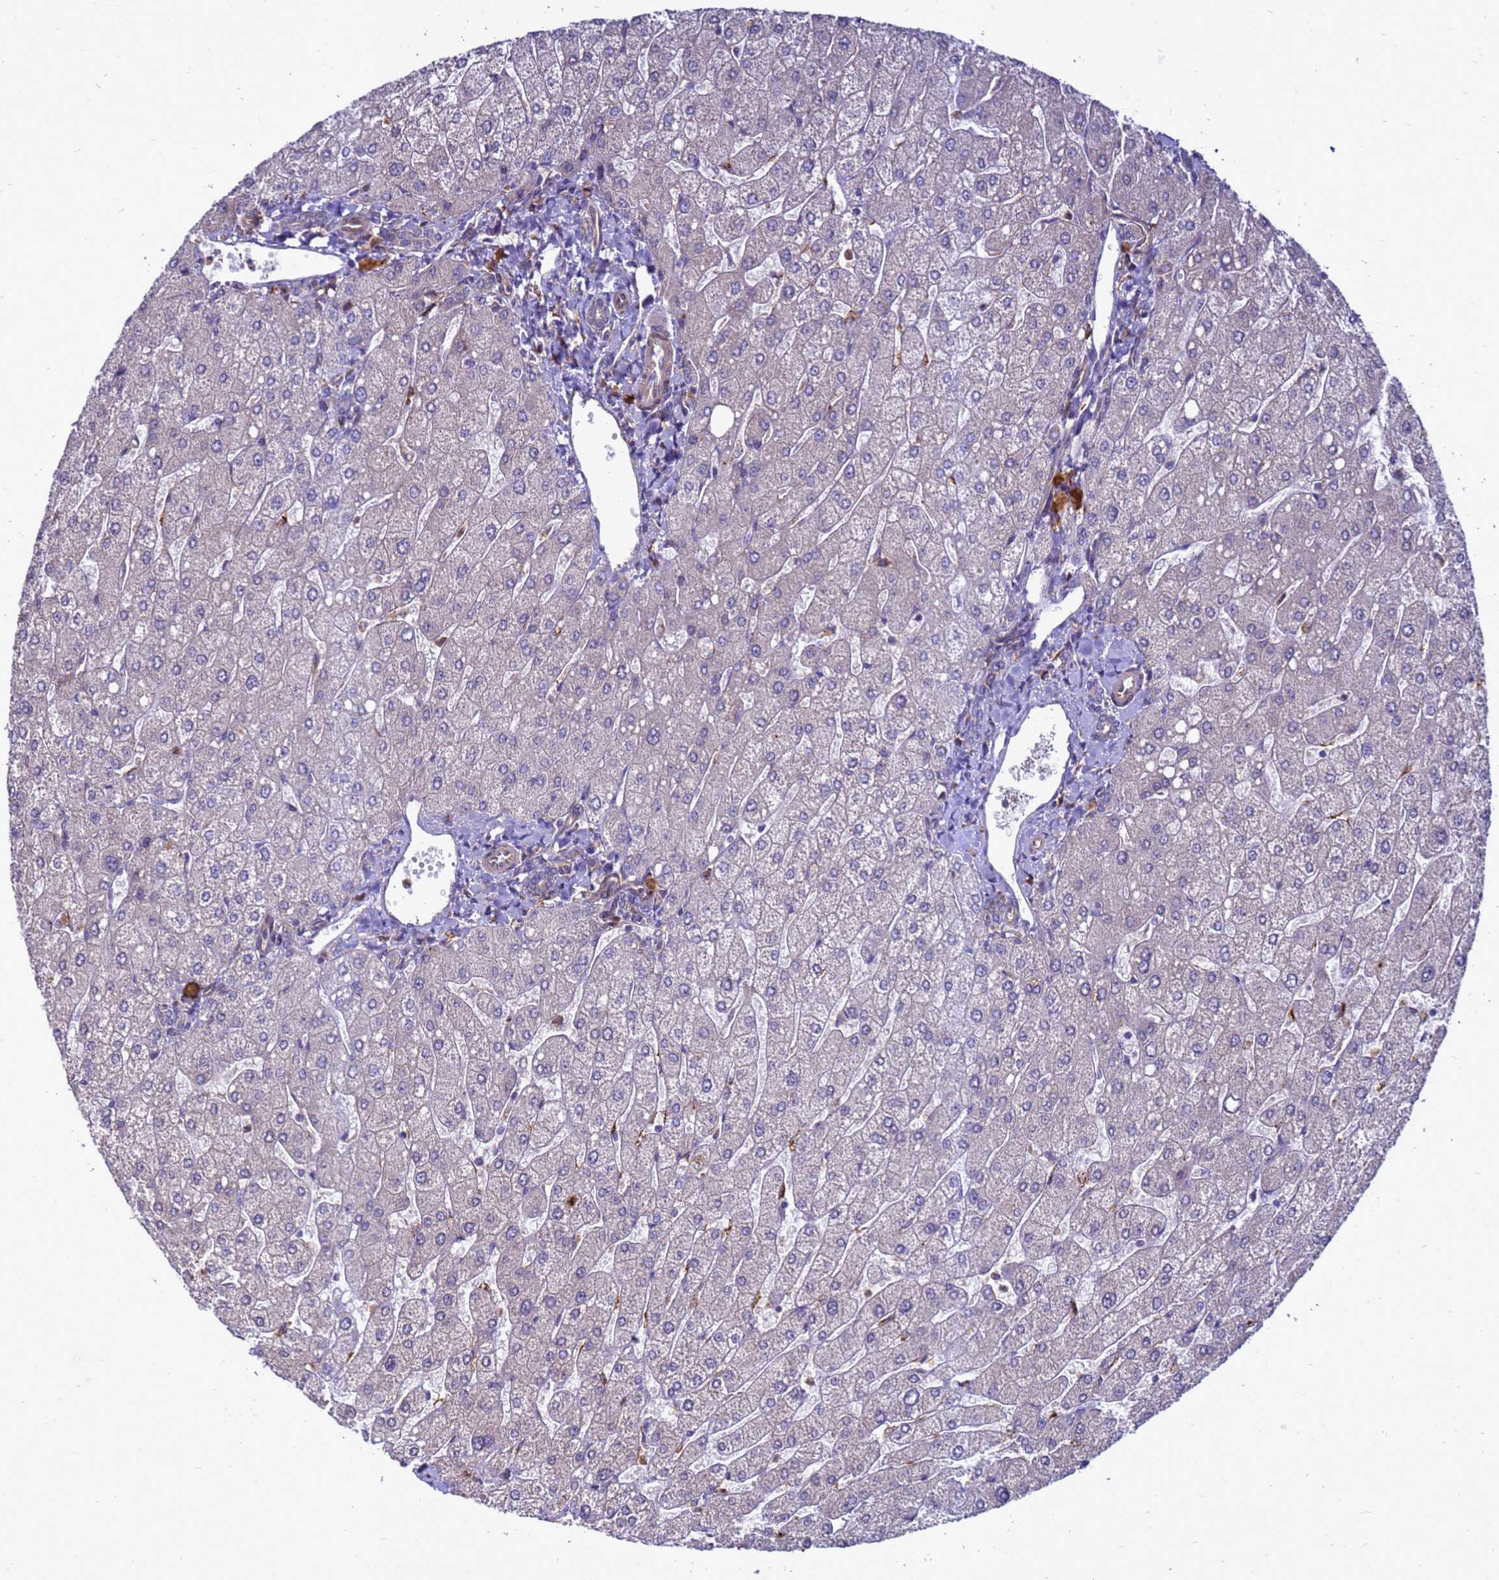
{"staining": {"intensity": "negative", "quantity": "none", "location": "none"}, "tissue": "liver", "cell_type": "Cholangiocytes", "image_type": "normal", "snomed": [{"axis": "morphology", "description": "Normal tissue, NOS"}, {"axis": "topography", "description": "Liver"}], "caption": "Cholangiocytes are negative for brown protein staining in normal liver. Brightfield microscopy of immunohistochemistry (IHC) stained with DAB (brown) and hematoxylin (blue), captured at high magnification.", "gene": "RNF215", "patient": {"sex": "male", "age": 55}}